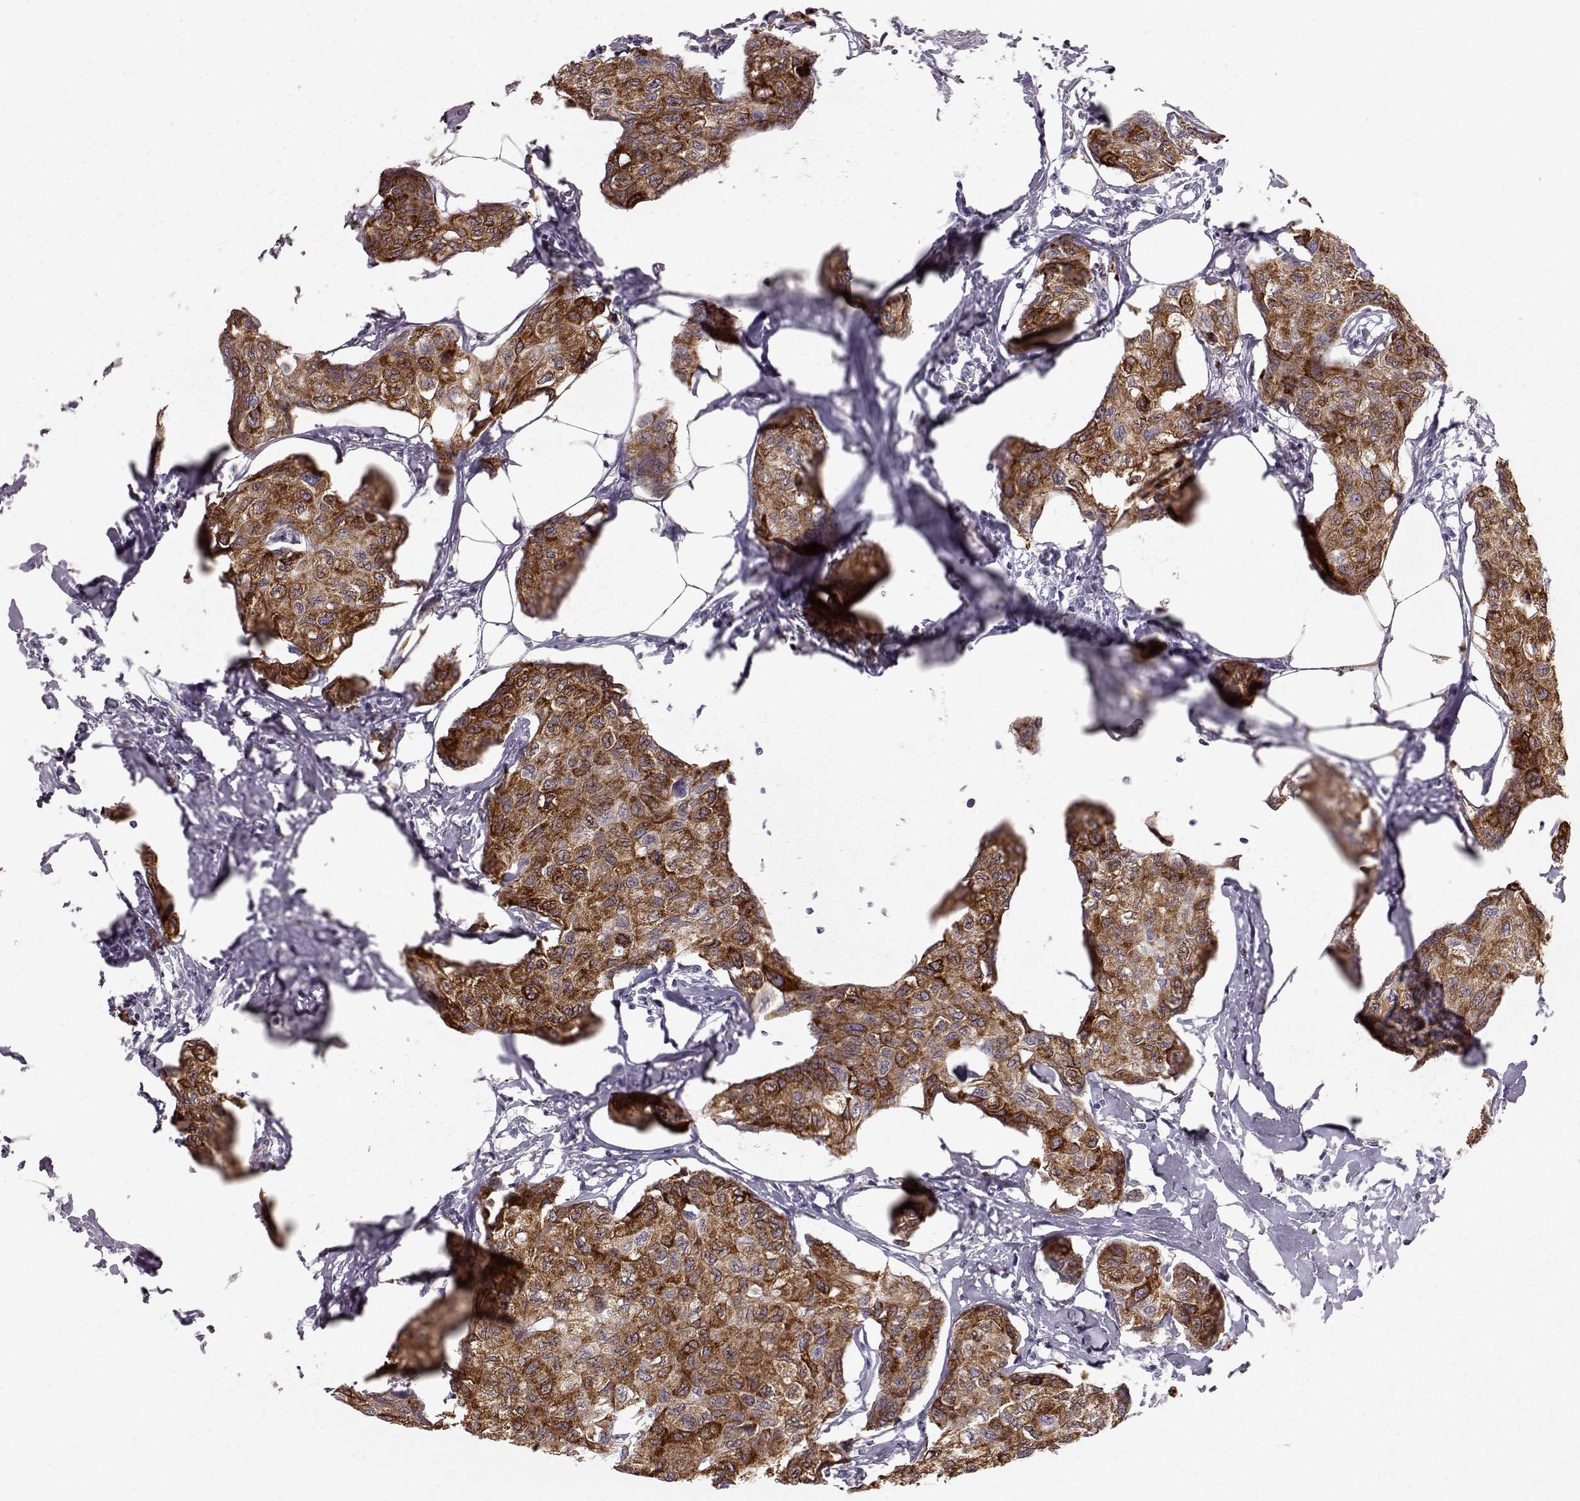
{"staining": {"intensity": "strong", "quantity": ">75%", "location": "cytoplasmic/membranous"}, "tissue": "breast cancer", "cell_type": "Tumor cells", "image_type": "cancer", "snomed": [{"axis": "morphology", "description": "Duct carcinoma"}, {"axis": "topography", "description": "Breast"}], "caption": "Protein staining by immunohistochemistry (IHC) displays strong cytoplasmic/membranous positivity in about >75% of tumor cells in breast cancer (invasive ductal carcinoma). (DAB IHC, brown staining for protein, blue staining for nuclei).", "gene": "ELOVL5", "patient": {"sex": "female", "age": 80}}